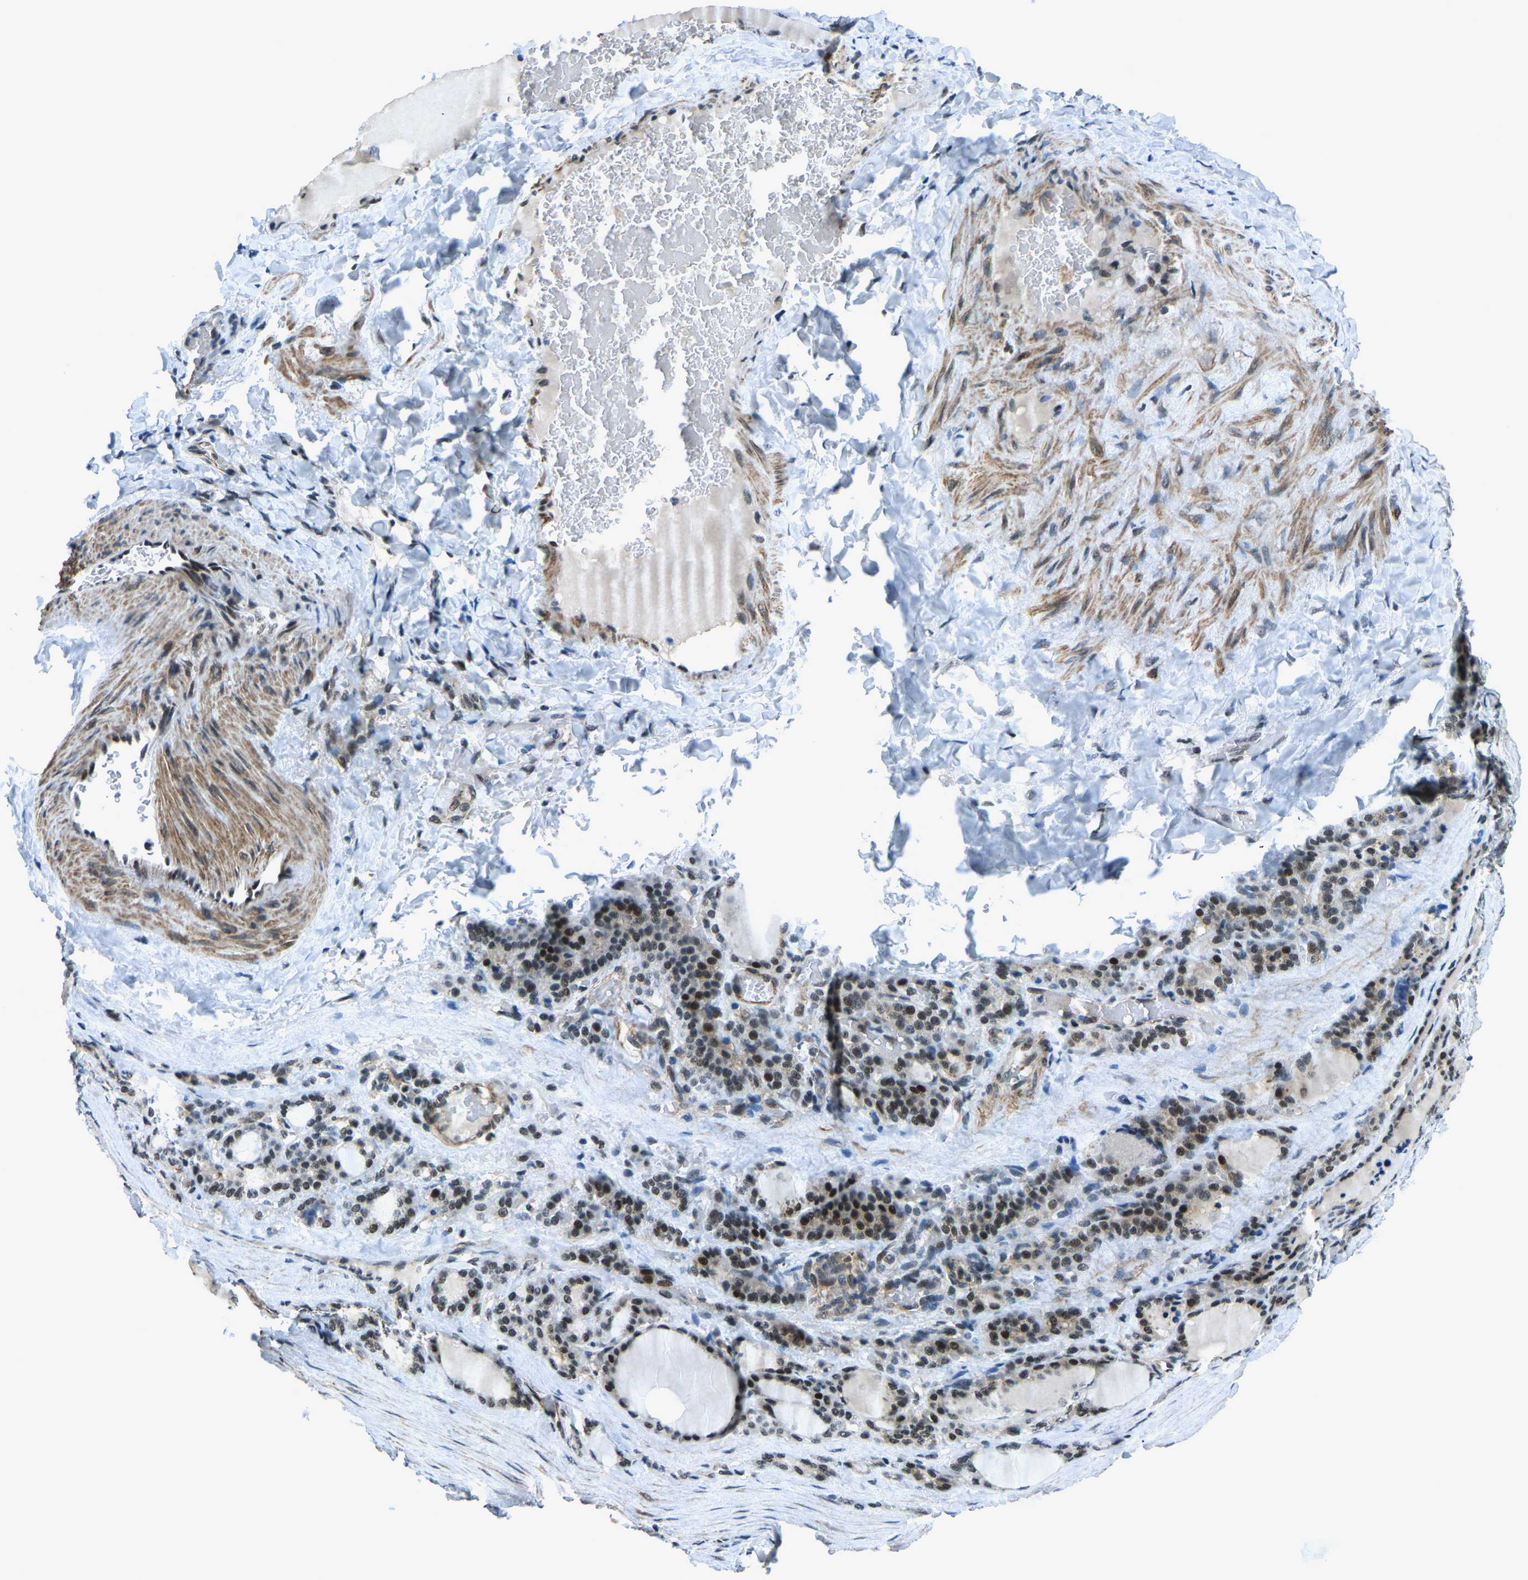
{"staining": {"intensity": "strong", "quantity": "25%-75%", "location": "nuclear"}, "tissue": "thyroid gland", "cell_type": "Glandular cells", "image_type": "normal", "snomed": [{"axis": "morphology", "description": "Normal tissue, NOS"}, {"axis": "topography", "description": "Thyroid gland"}], "caption": "The micrograph displays staining of benign thyroid gland, revealing strong nuclear protein positivity (brown color) within glandular cells.", "gene": "PRCC", "patient": {"sex": "female", "age": 28}}